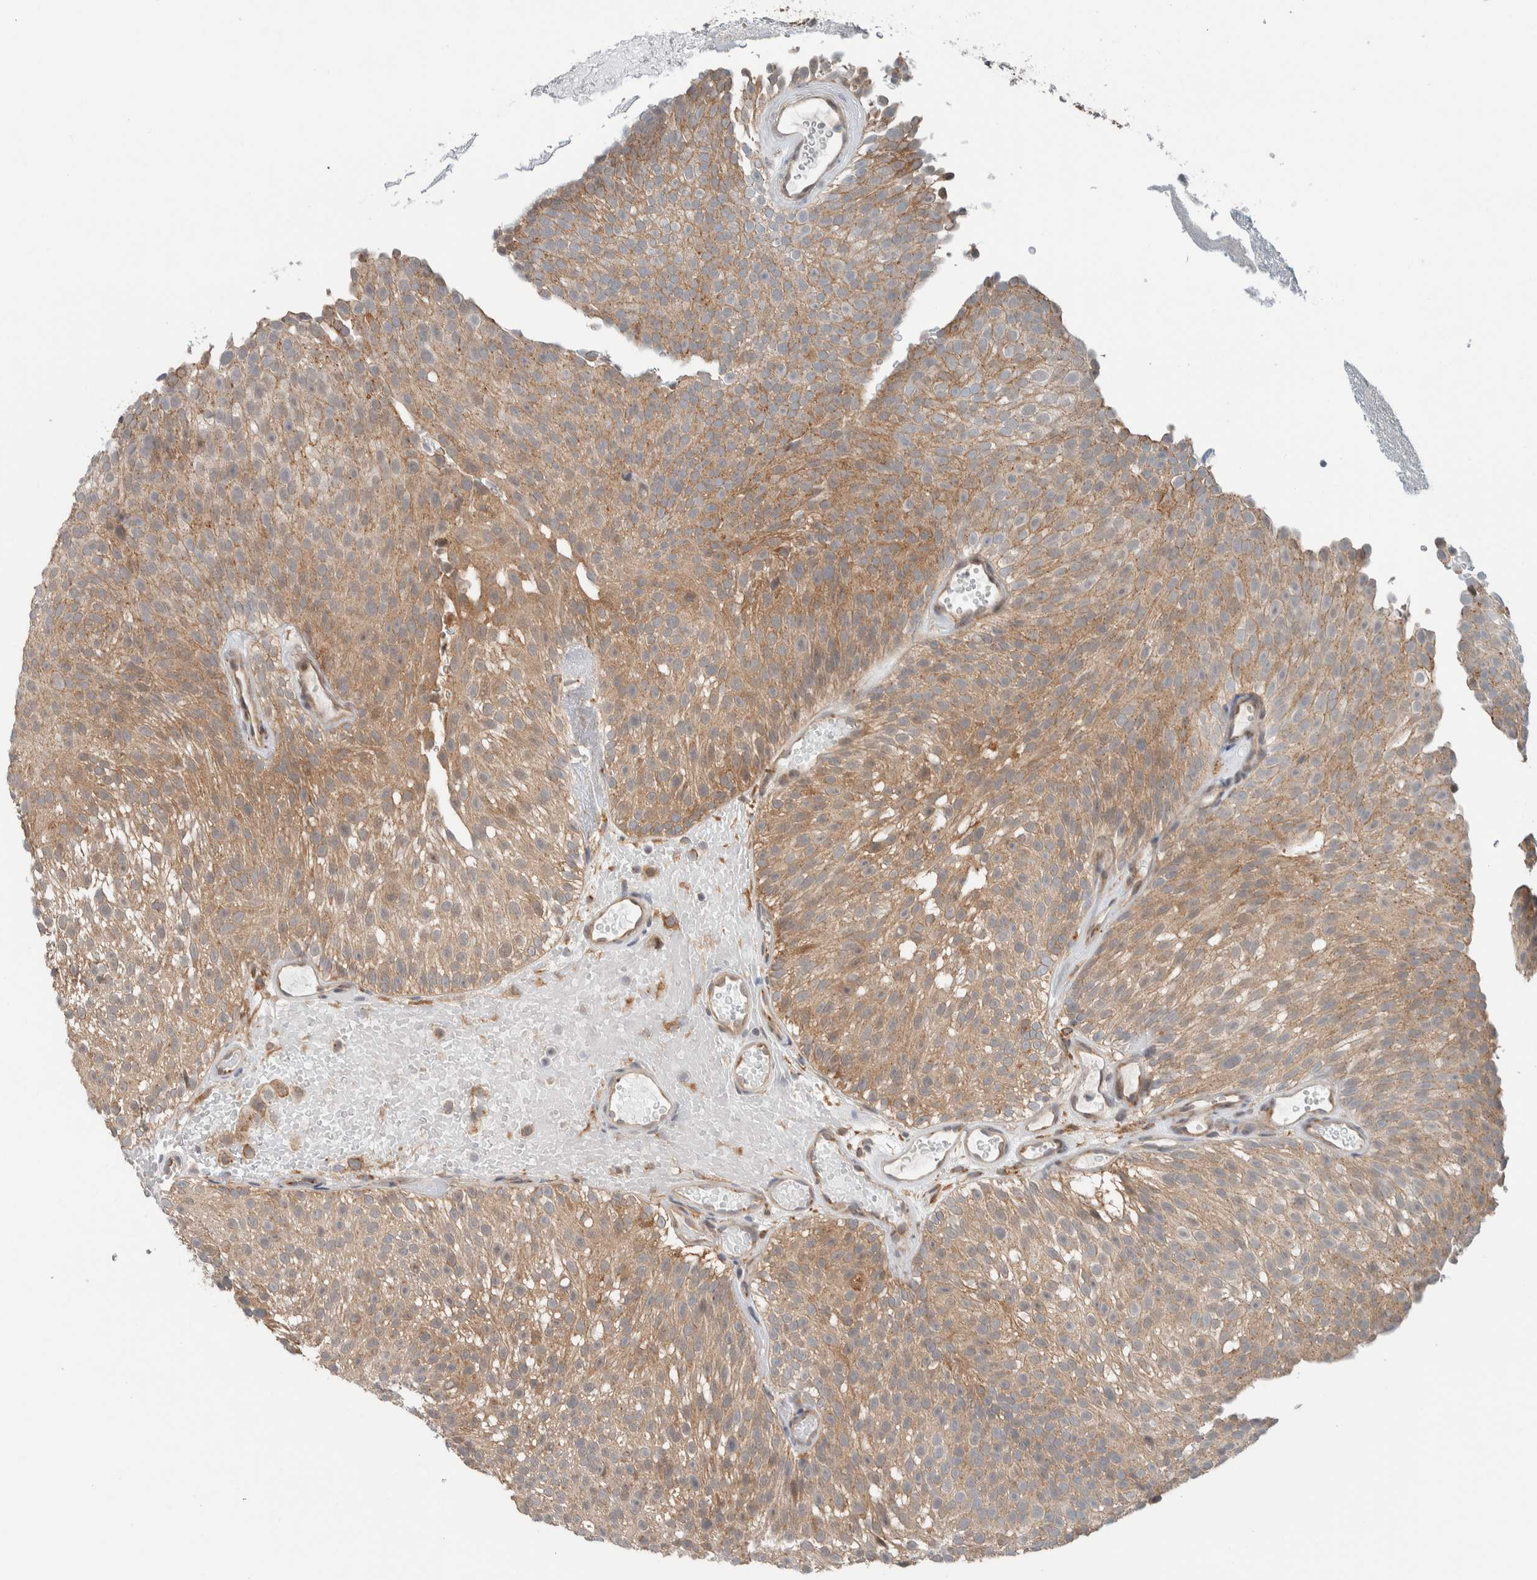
{"staining": {"intensity": "moderate", "quantity": ">75%", "location": "cytoplasmic/membranous"}, "tissue": "urothelial cancer", "cell_type": "Tumor cells", "image_type": "cancer", "snomed": [{"axis": "morphology", "description": "Urothelial carcinoma, Low grade"}, {"axis": "topography", "description": "Urinary bladder"}], "caption": "There is medium levels of moderate cytoplasmic/membranous positivity in tumor cells of urothelial cancer, as demonstrated by immunohistochemical staining (brown color).", "gene": "RERE", "patient": {"sex": "male", "age": 78}}